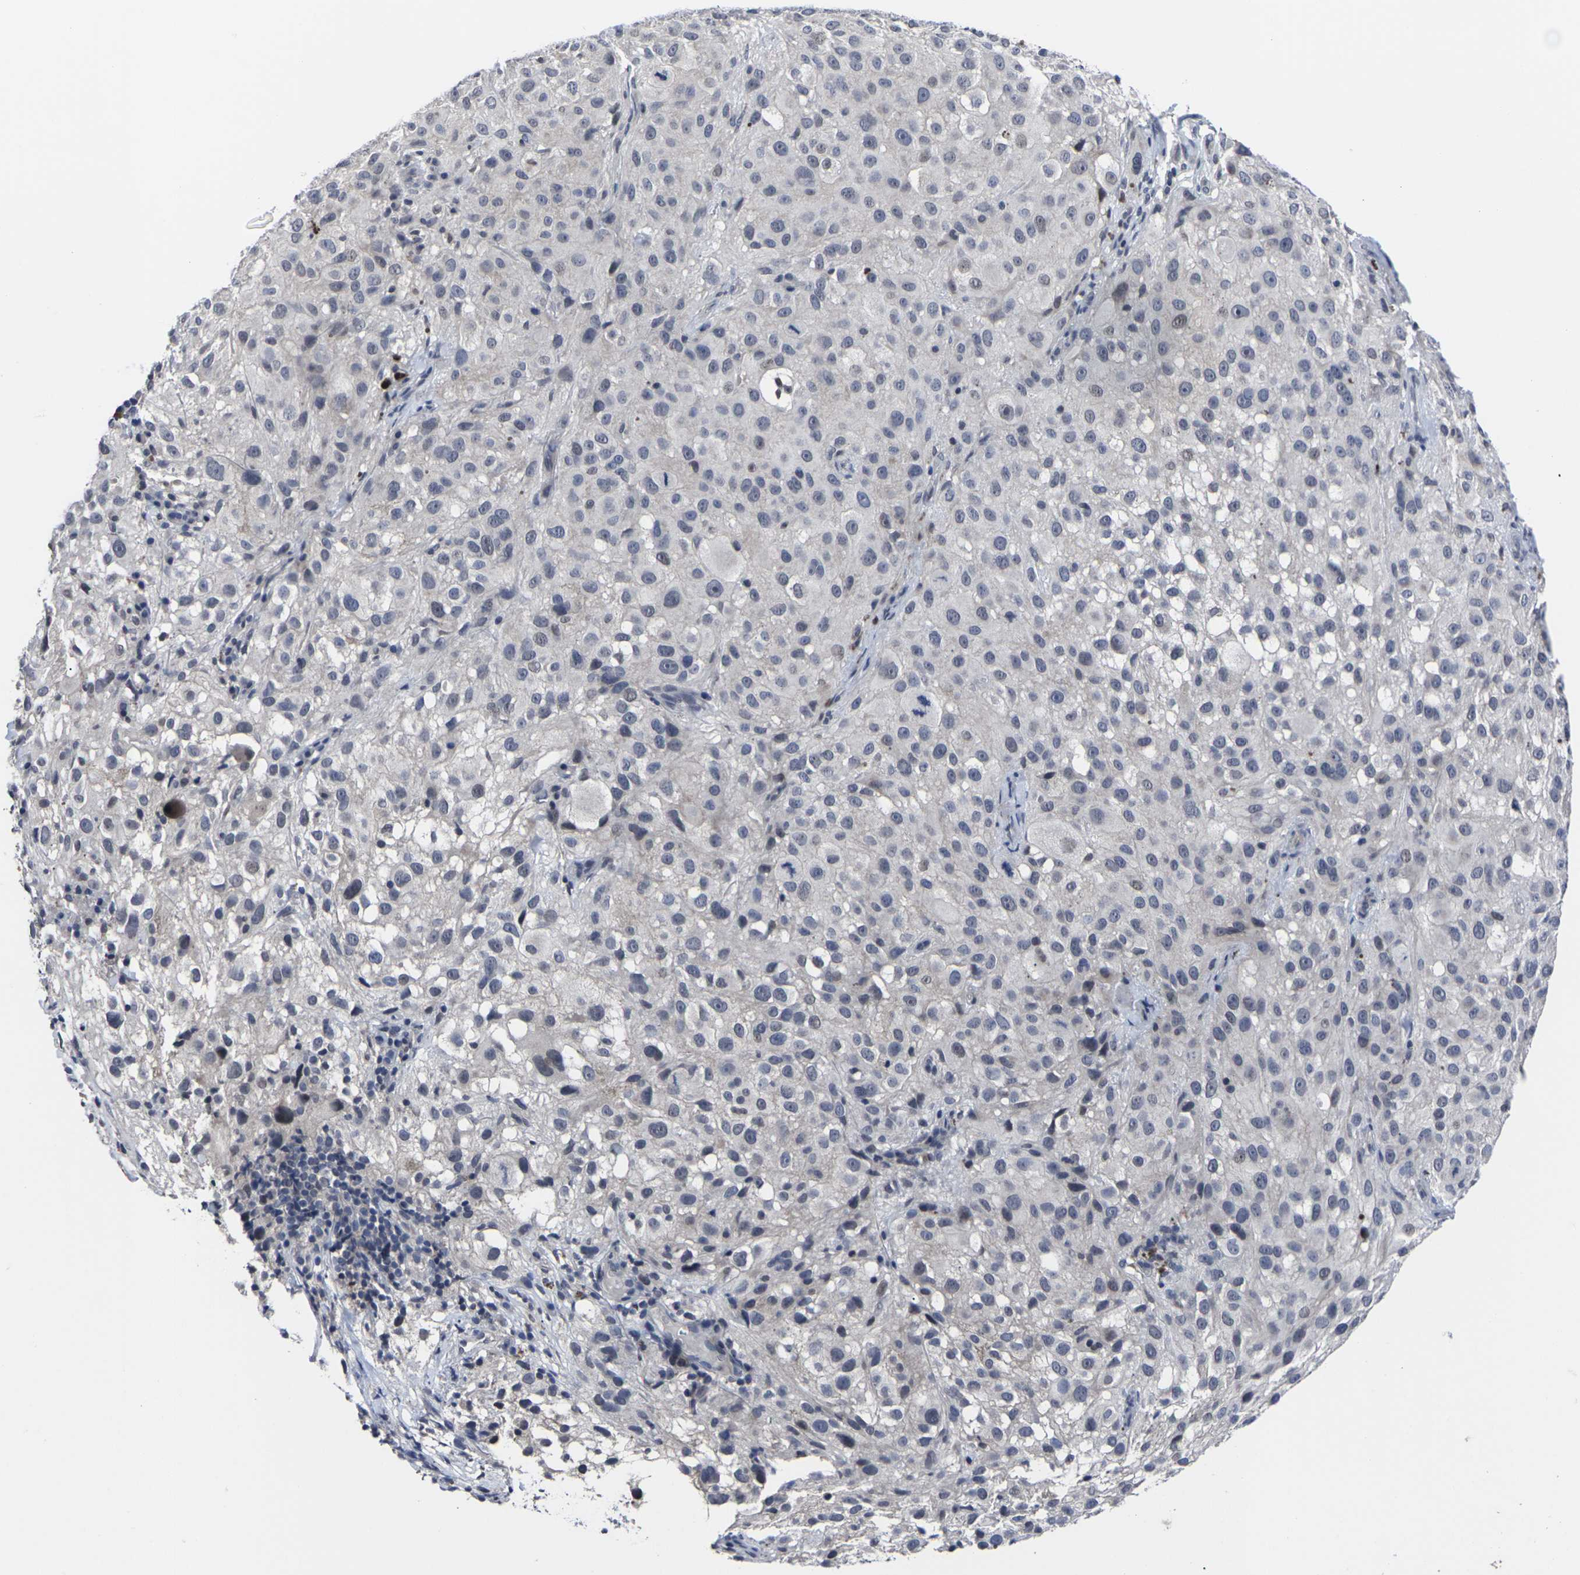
{"staining": {"intensity": "weak", "quantity": "<25%", "location": "cytoplasmic/membranous"}, "tissue": "melanoma", "cell_type": "Tumor cells", "image_type": "cancer", "snomed": [{"axis": "morphology", "description": "Necrosis, NOS"}, {"axis": "morphology", "description": "Malignant melanoma, NOS"}, {"axis": "topography", "description": "Skin"}], "caption": "Malignant melanoma was stained to show a protein in brown. There is no significant expression in tumor cells.", "gene": "MSANTD4", "patient": {"sex": "female", "age": 87}}